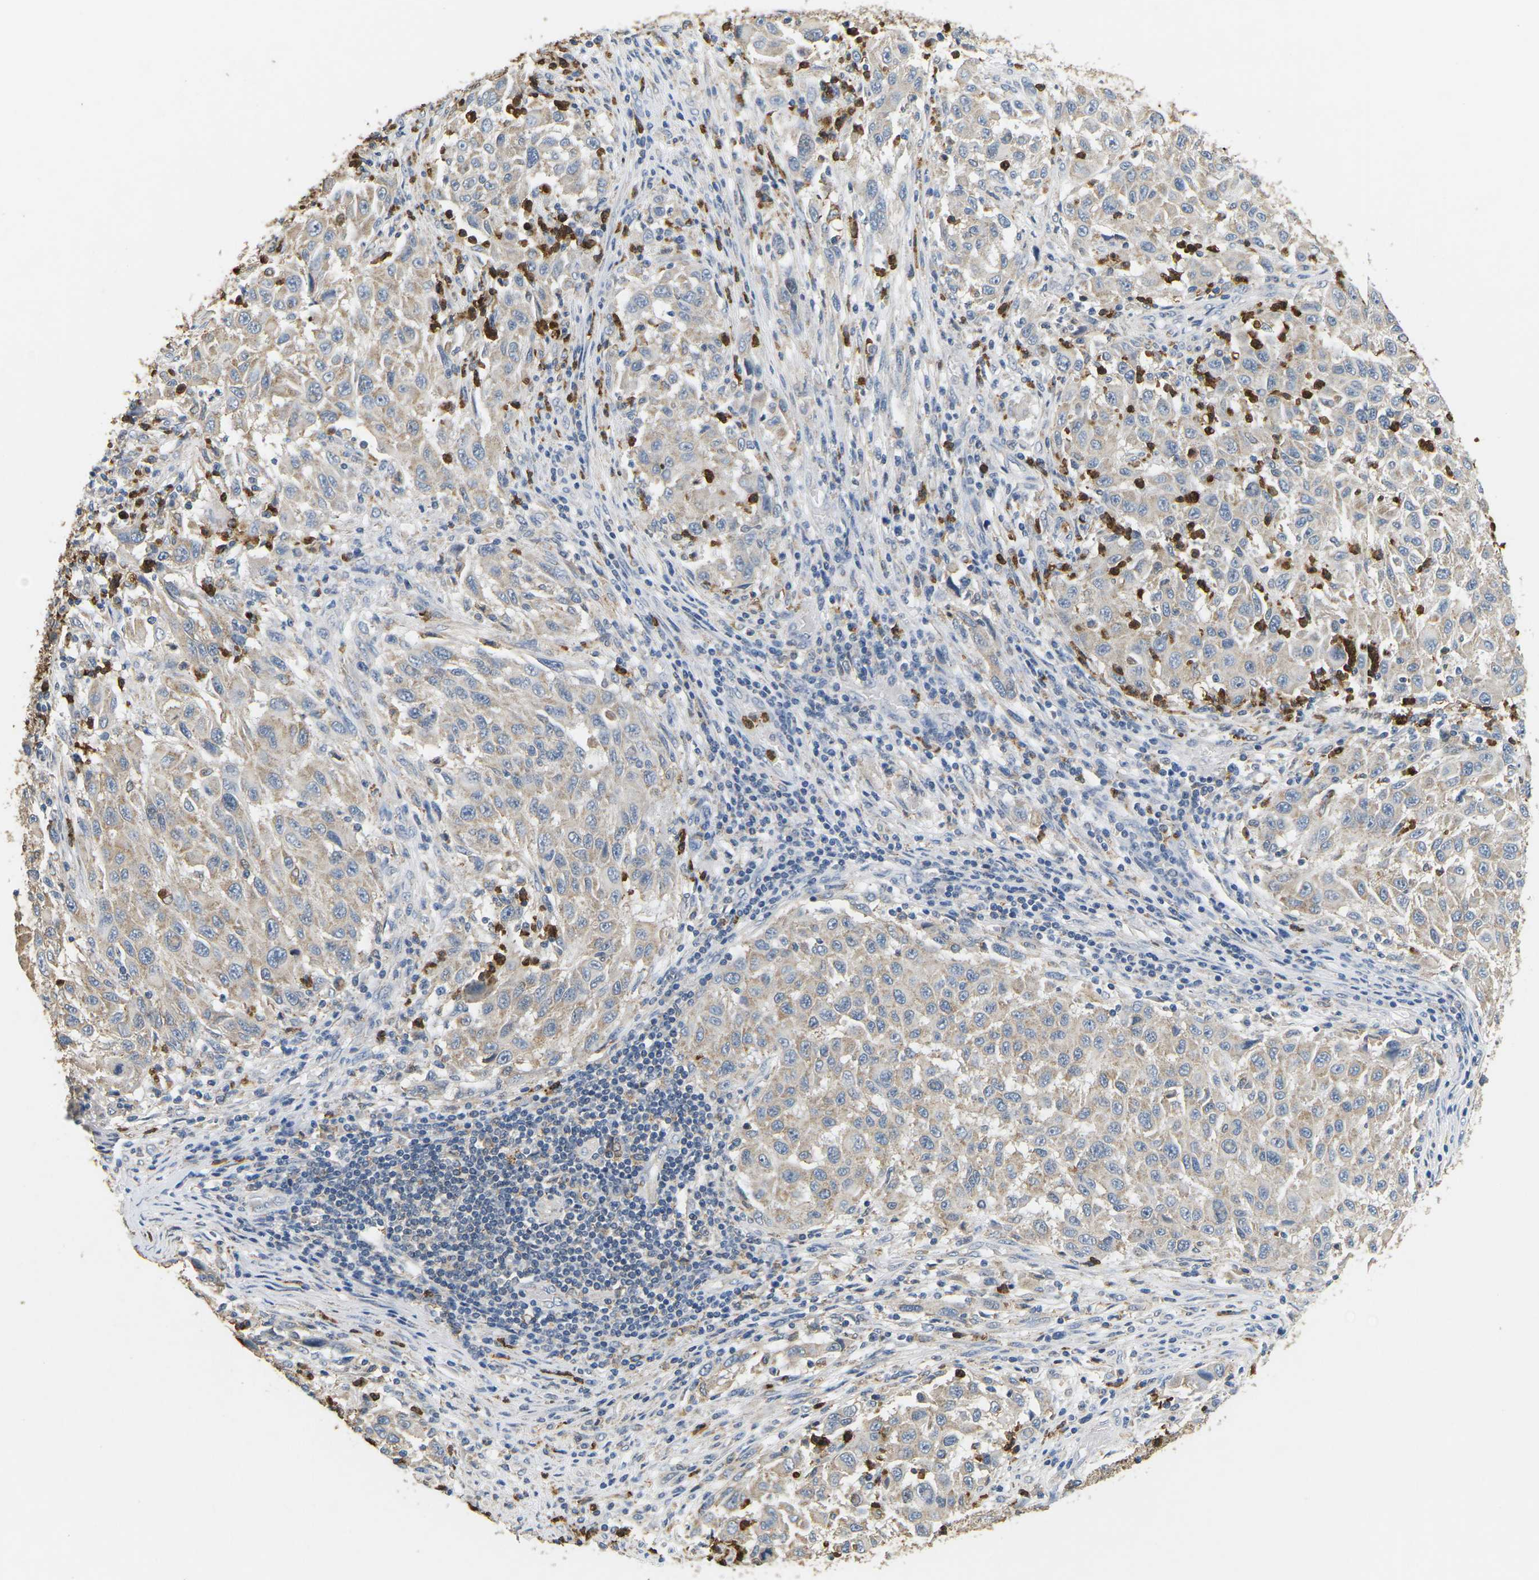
{"staining": {"intensity": "weak", "quantity": "25%-75%", "location": "cytoplasmic/membranous"}, "tissue": "melanoma", "cell_type": "Tumor cells", "image_type": "cancer", "snomed": [{"axis": "morphology", "description": "Malignant melanoma, Metastatic site"}, {"axis": "topography", "description": "Lymph node"}], "caption": "Melanoma stained with DAB (3,3'-diaminobenzidine) IHC displays low levels of weak cytoplasmic/membranous expression in about 25%-75% of tumor cells.", "gene": "ADM", "patient": {"sex": "male", "age": 61}}